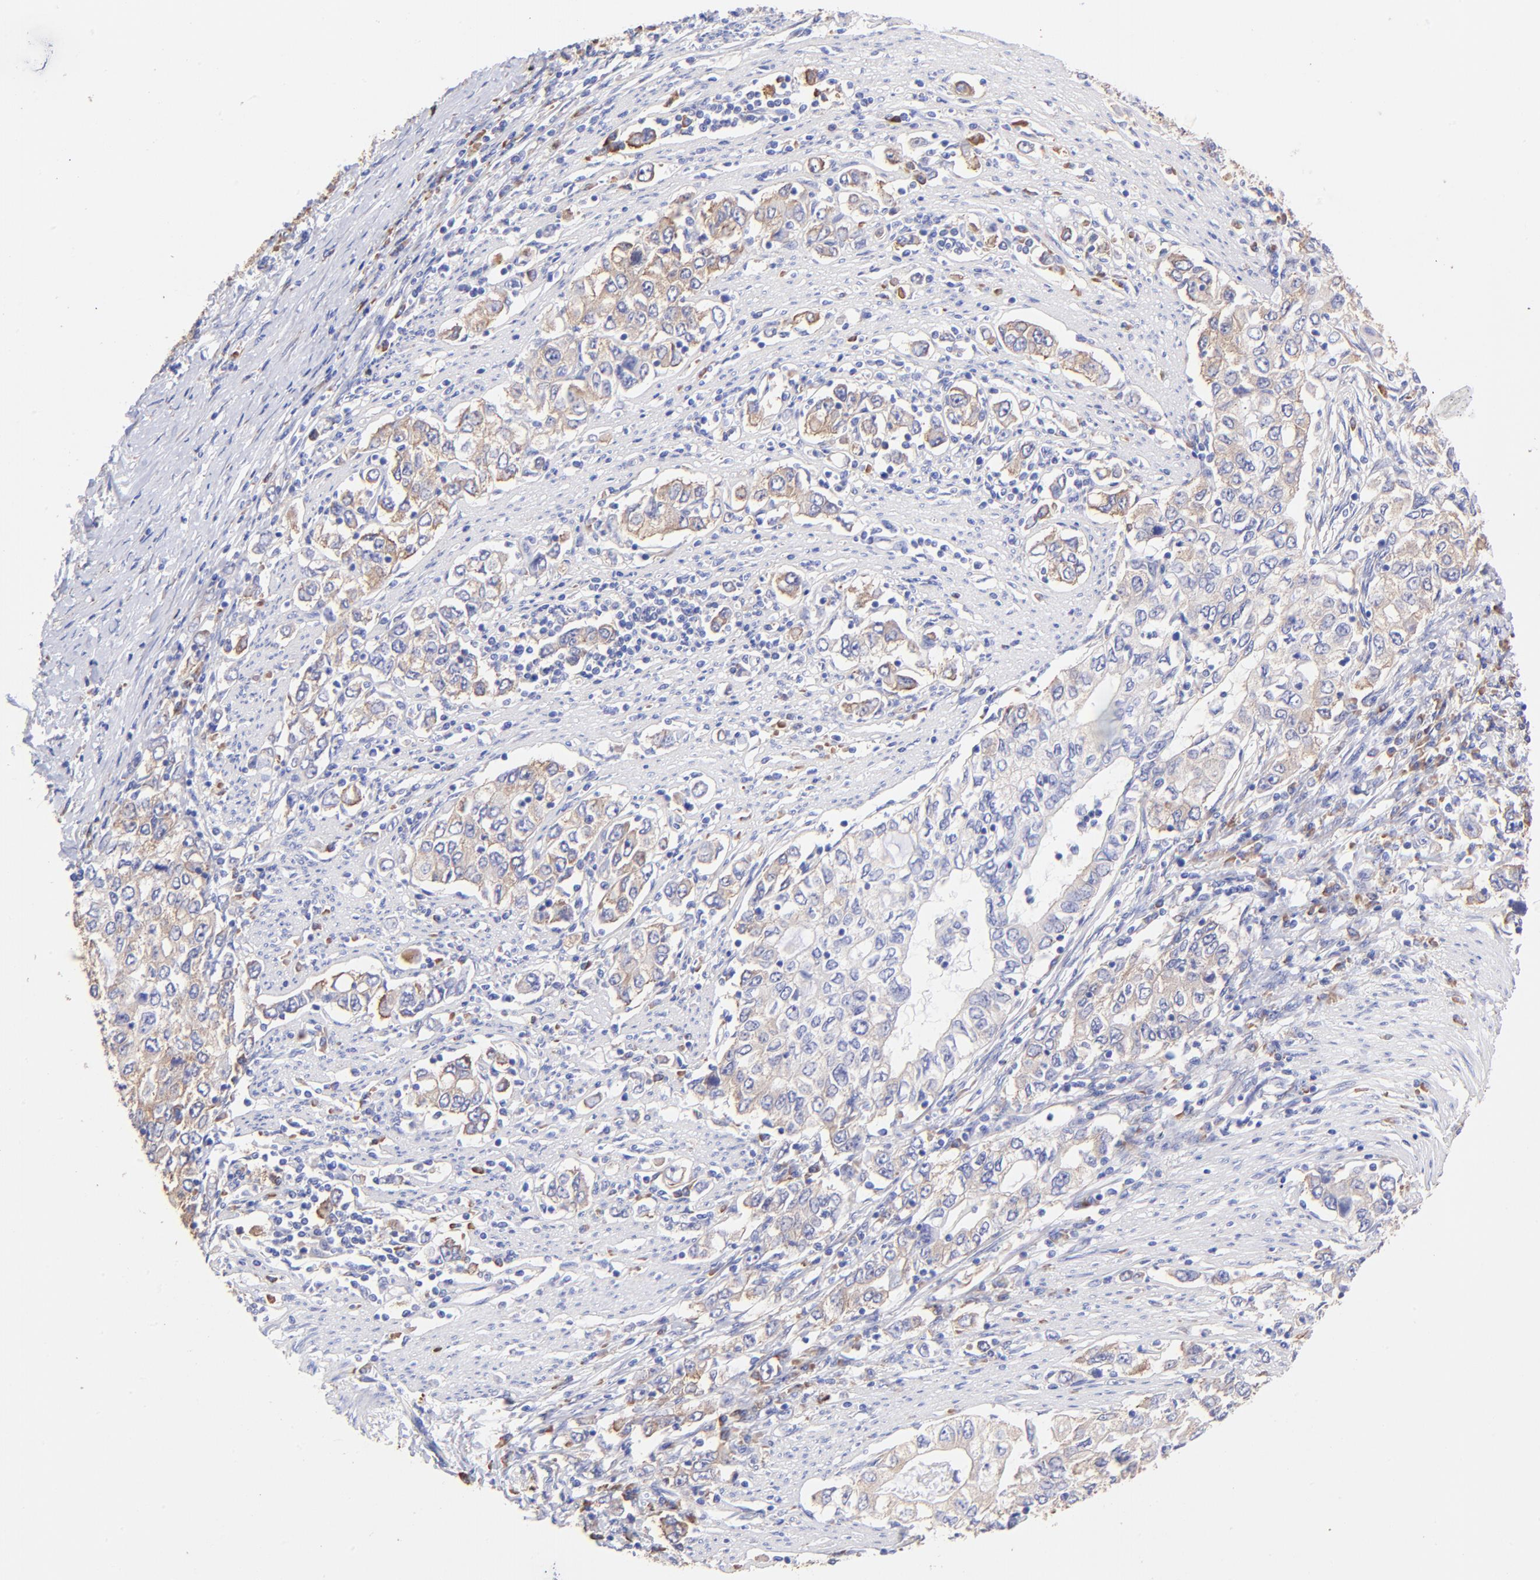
{"staining": {"intensity": "weak", "quantity": ">75%", "location": "cytoplasmic/membranous"}, "tissue": "stomach cancer", "cell_type": "Tumor cells", "image_type": "cancer", "snomed": [{"axis": "morphology", "description": "Adenocarcinoma, NOS"}, {"axis": "topography", "description": "Stomach, lower"}], "caption": "This photomicrograph displays stomach cancer (adenocarcinoma) stained with IHC to label a protein in brown. The cytoplasmic/membranous of tumor cells show weak positivity for the protein. Nuclei are counter-stained blue.", "gene": "RPL30", "patient": {"sex": "female", "age": 72}}